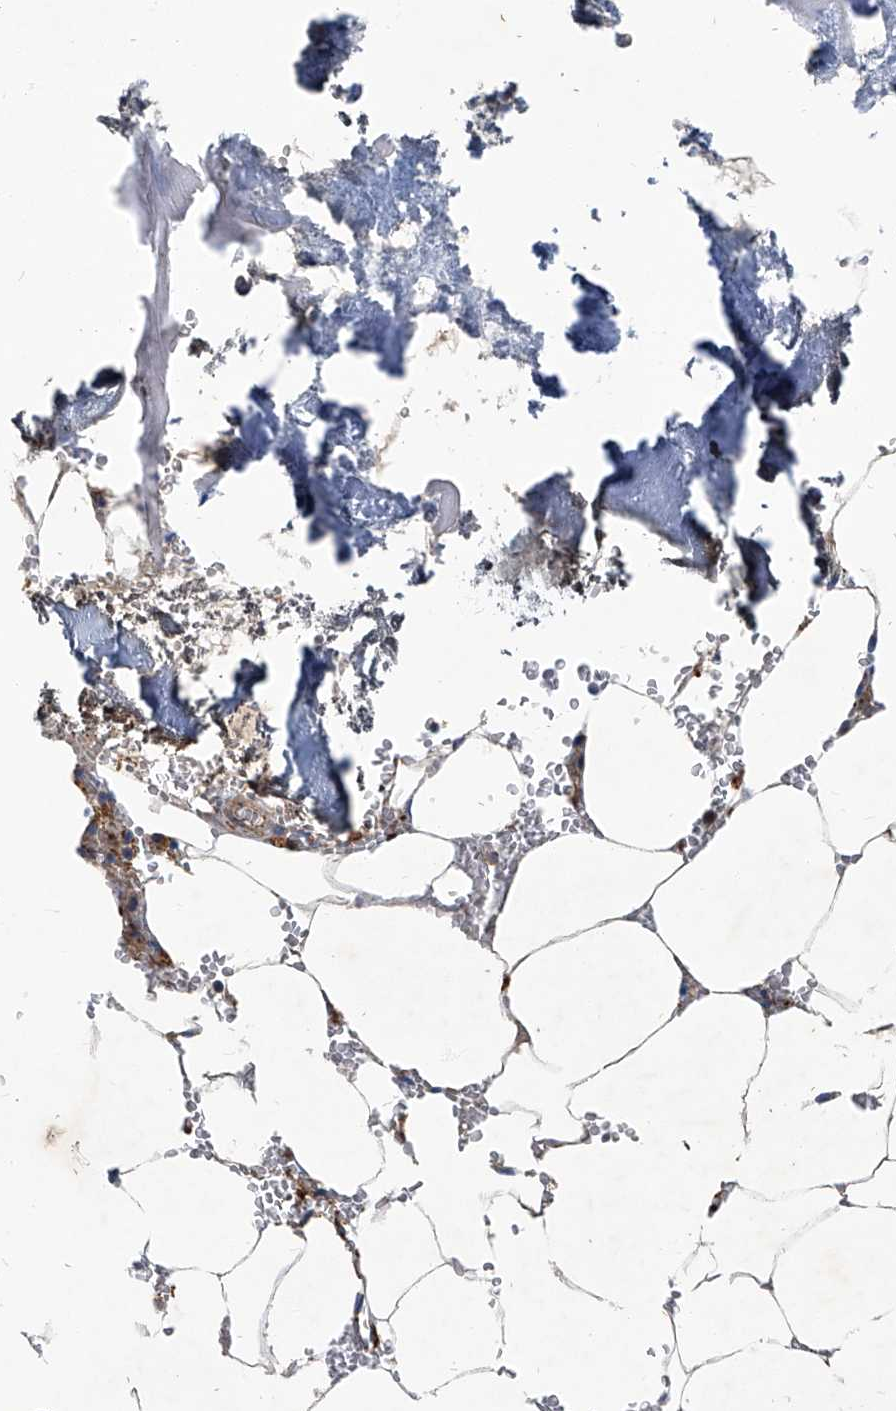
{"staining": {"intensity": "strong", "quantity": "<25%", "location": "cytoplasmic/membranous"}, "tissue": "bone marrow", "cell_type": "Hematopoietic cells", "image_type": "normal", "snomed": [{"axis": "morphology", "description": "Normal tissue, NOS"}, {"axis": "topography", "description": "Bone marrow"}], "caption": "Hematopoietic cells reveal strong cytoplasmic/membranous staining in approximately <25% of cells in unremarkable bone marrow.", "gene": "PIGH", "patient": {"sex": "male", "age": 70}}